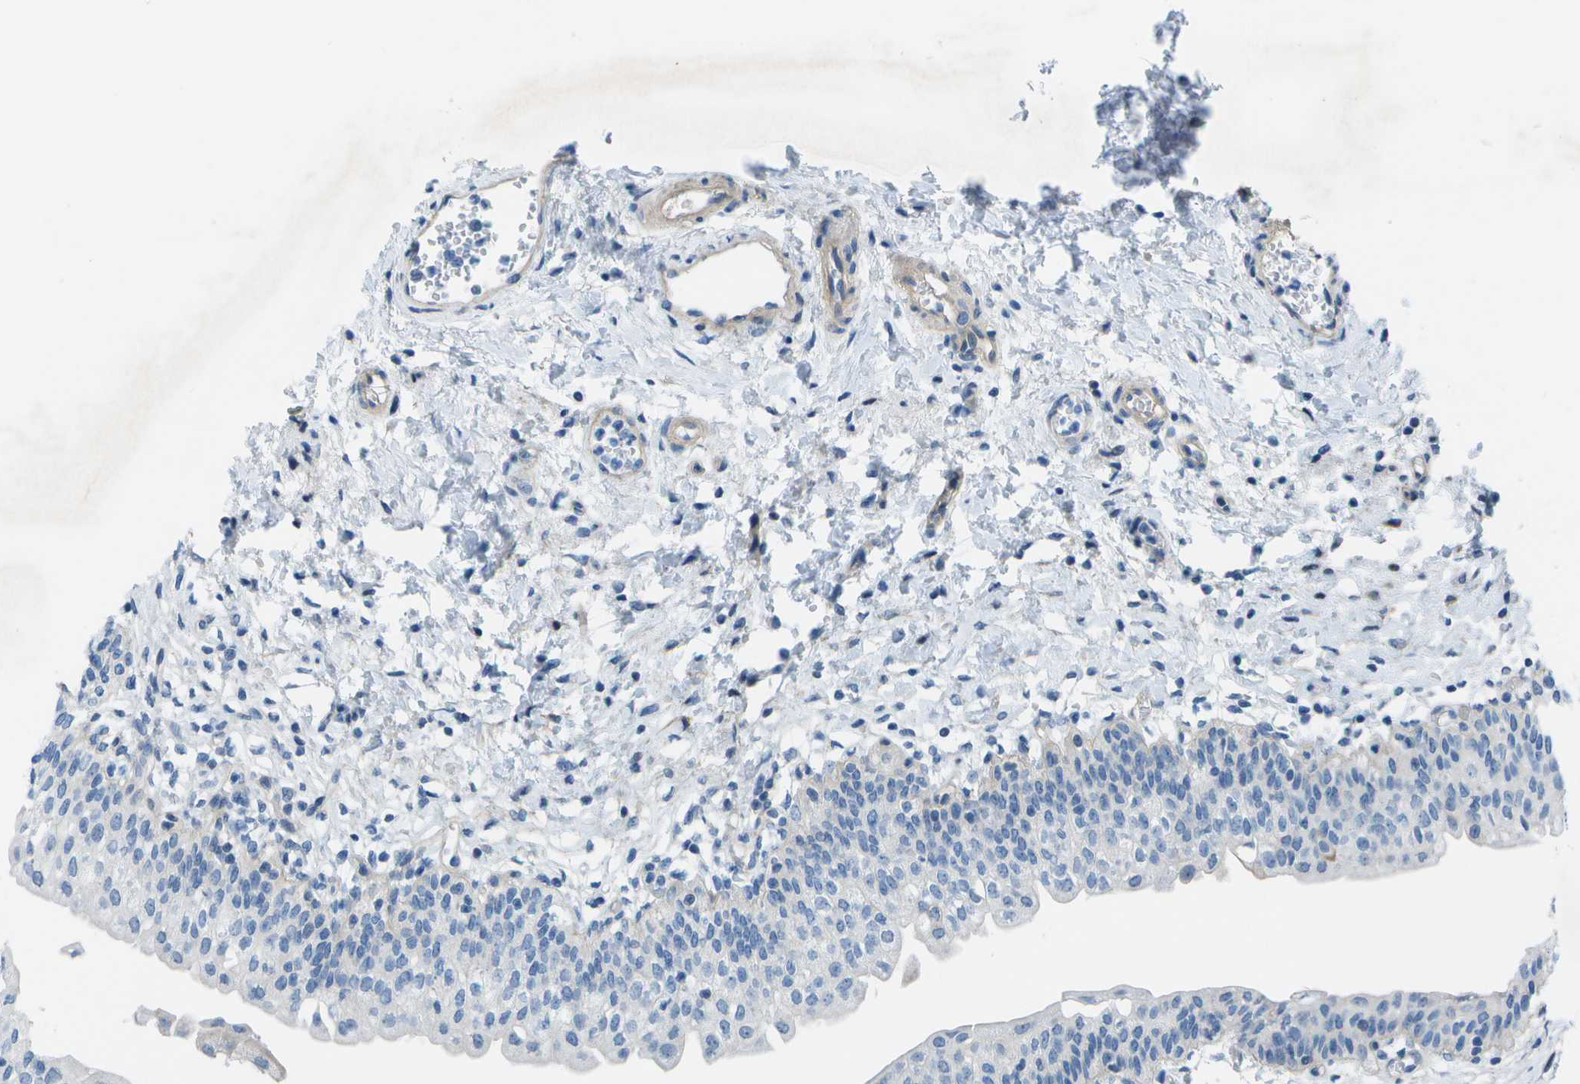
{"staining": {"intensity": "weak", "quantity": "<25%", "location": "cytoplasmic/membranous"}, "tissue": "urinary bladder", "cell_type": "Urothelial cells", "image_type": "normal", "snomed": [{"axis": "morphology", "description": "Normal tissue, NOS"}, {"axis": "topography", "description": "Urinary bladder"}], "caption": "Immunohistochemical staining of normal human urinary bladder exhibits no significant positivity in urothelial cells. The staining is performed using DAB brown chromogen with nuclei counter-stained in using hematoxylin.", "gene": "SORBS3", "patient": {"sex": "male", "age": 55}}